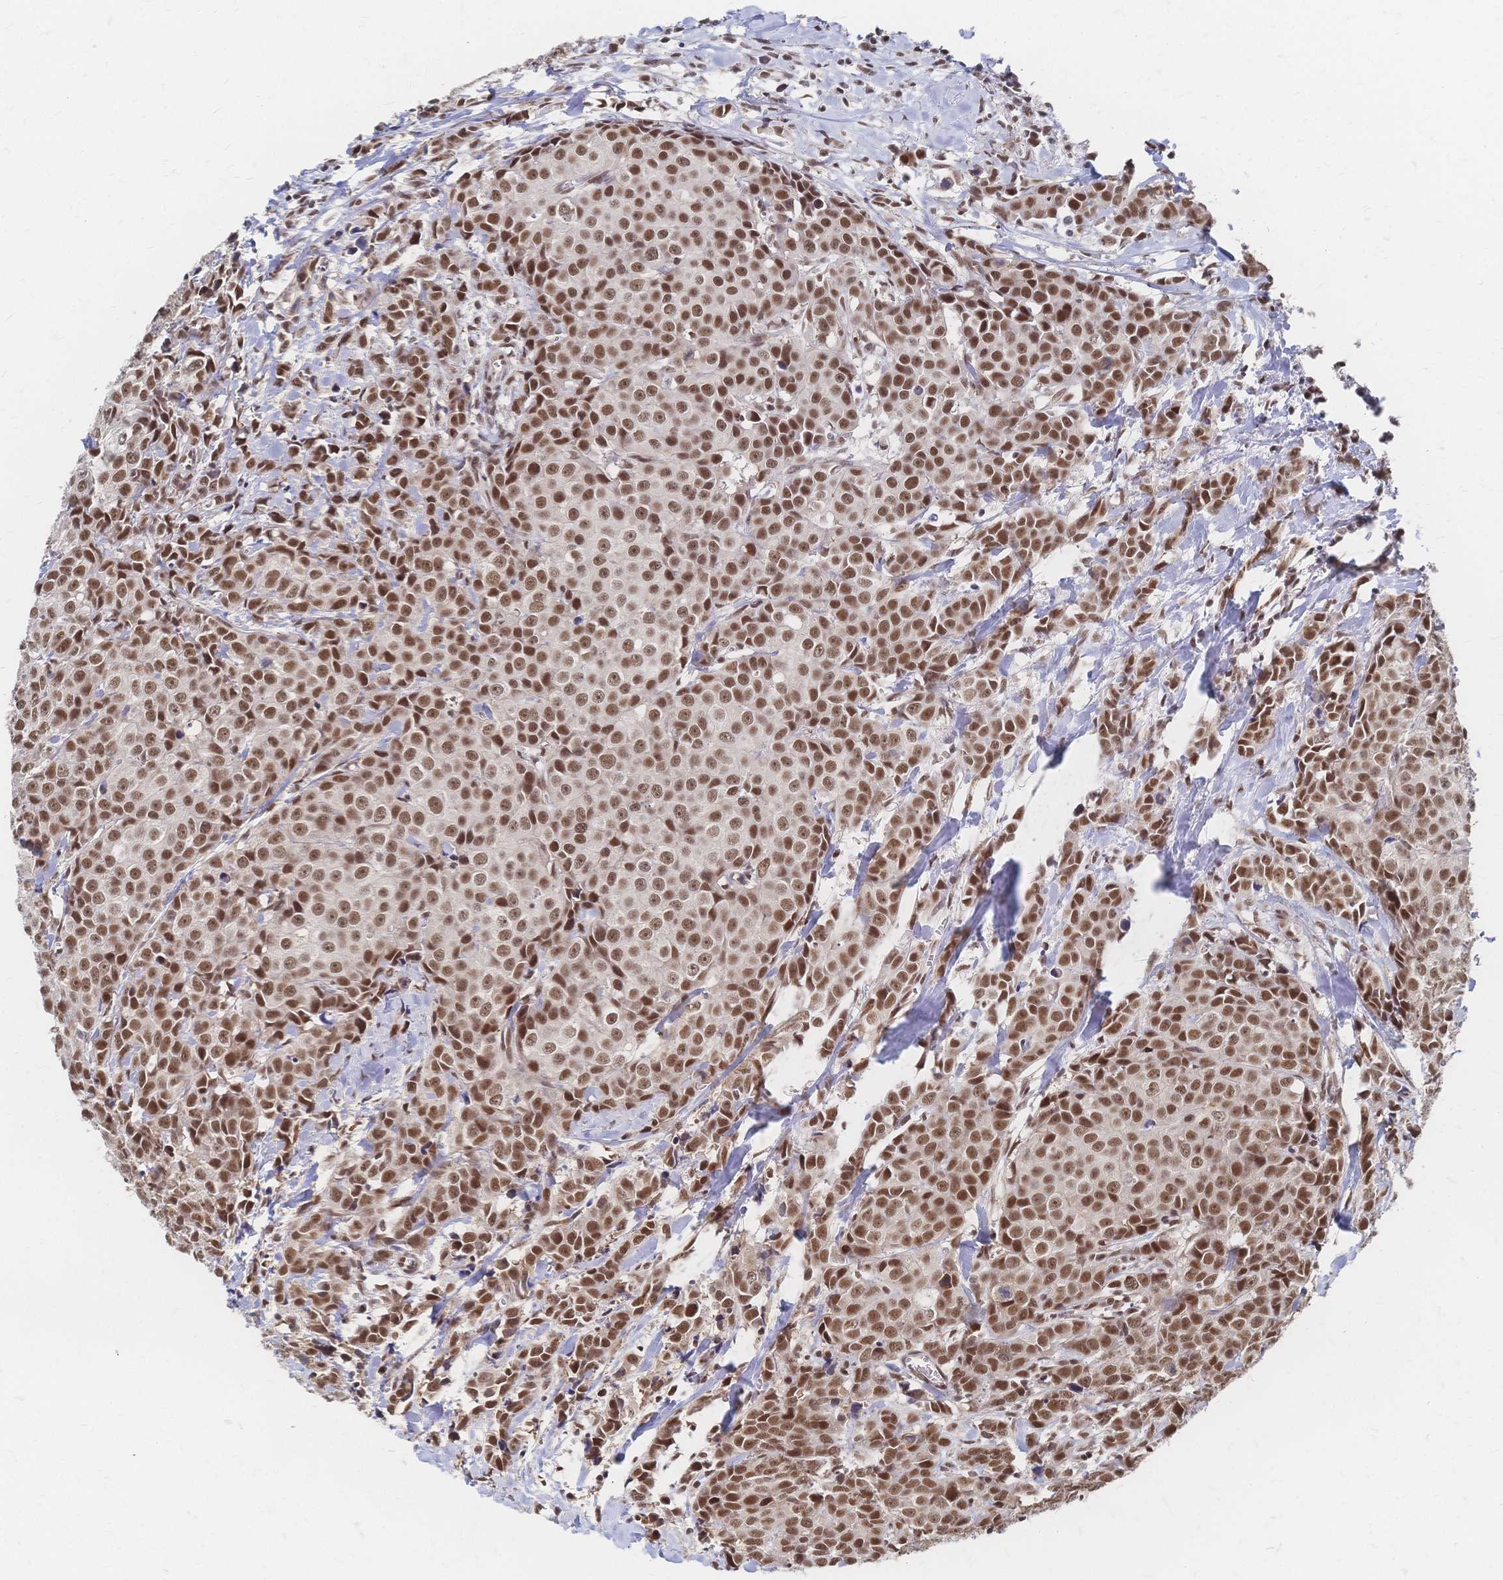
{"staining": {"intensity": "moderate", "quantity": ">75%", "location": "nuclear"}, "tissue": "breast cancer", "cell_type": "Tumor cells", "image_type": "cancer", "snomed": [{"axis": "morphology", "description": "Duct carcinoma"}, {"axis": "topography", "description": "Breast"}], "caption": "This is a micrograph of immunohistochemistry staining of breast cancer (intraductal carcinoma), which shows moderate positivity in the nuclear of tumor cells.", "gene": "NELFA", "patient": {"sex": "female", "age": 80}}